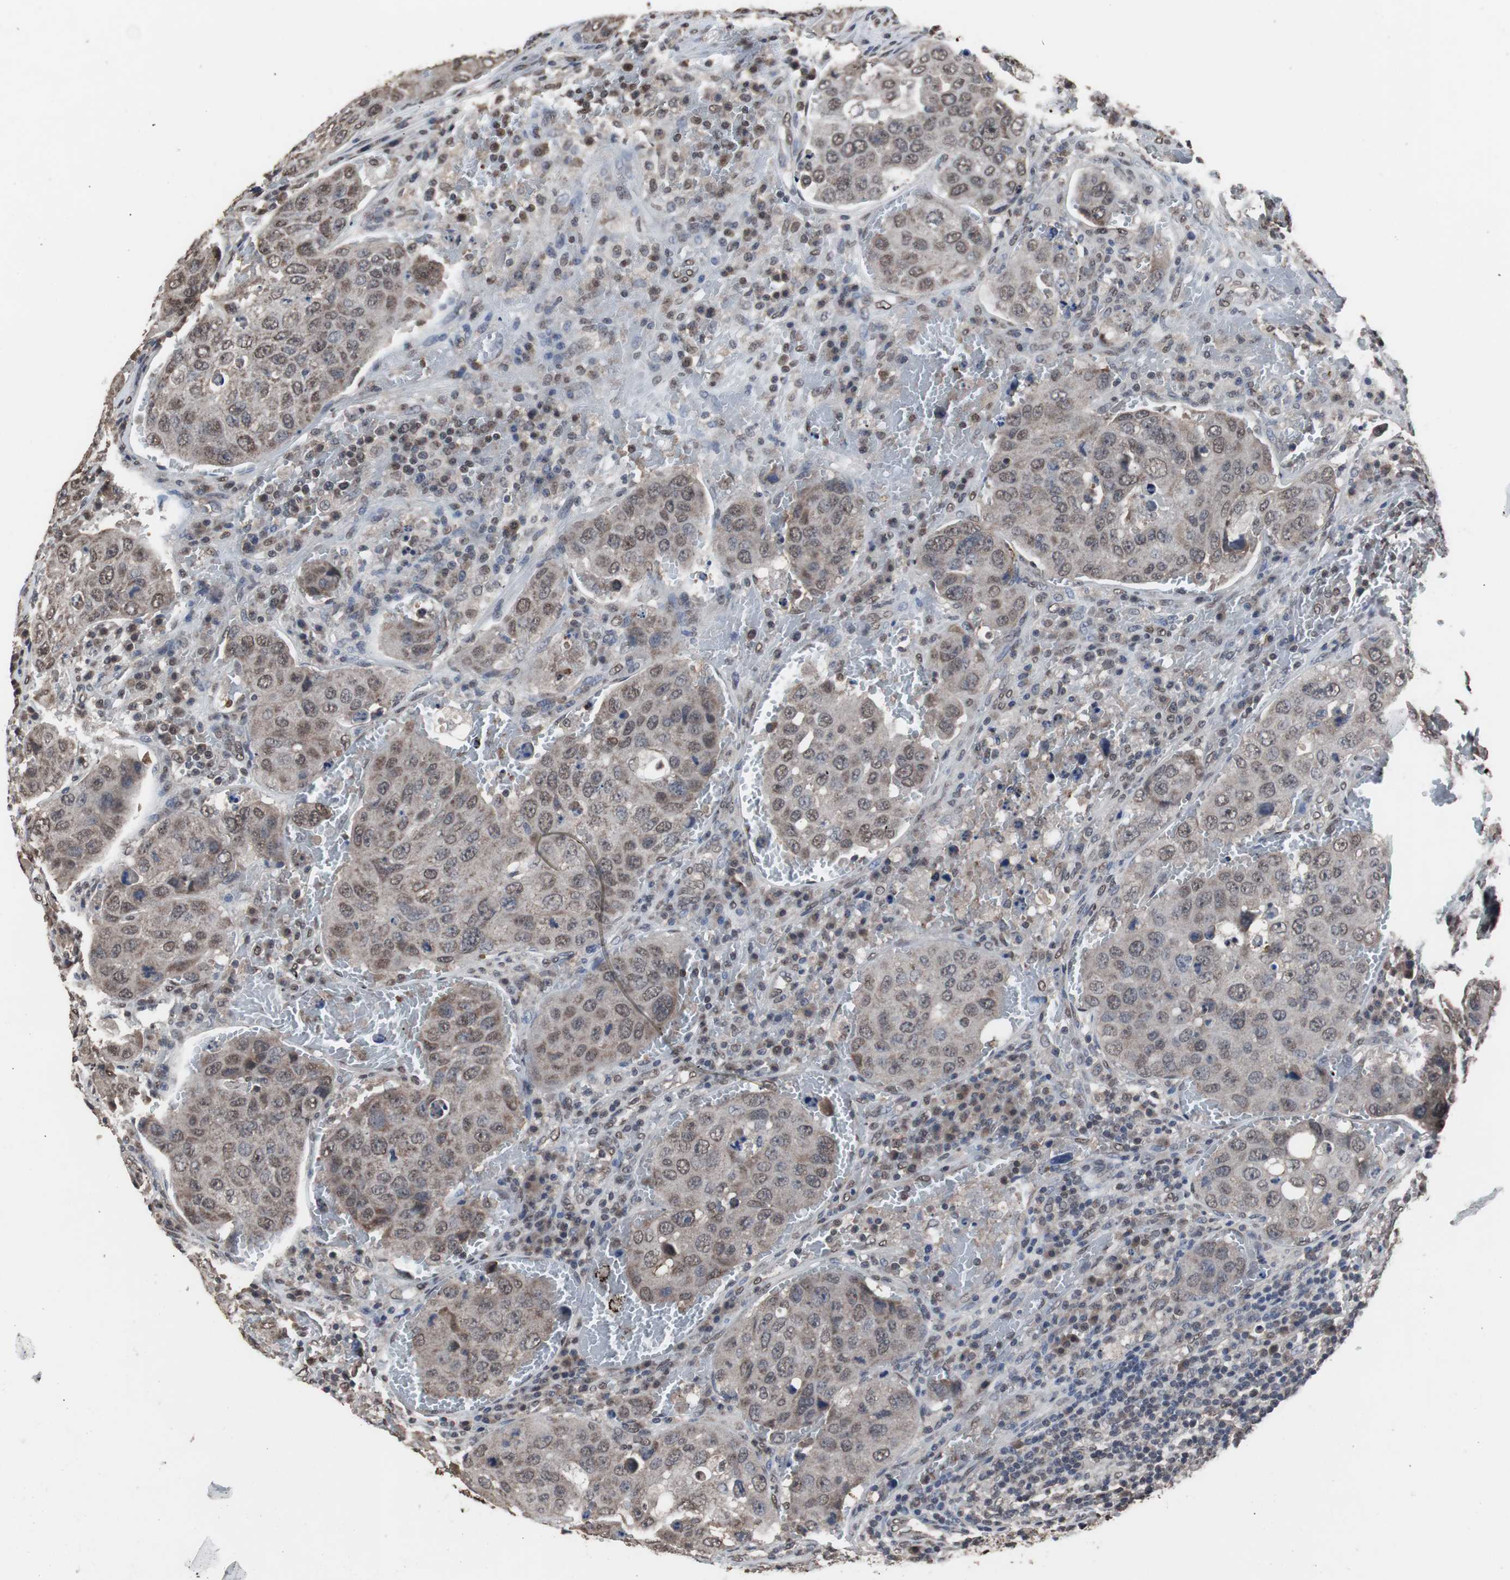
{"staining": {"intensity": "weak", "quantity": ">75%", "location": "cytoplasmic/membranous,nuclear"}, "tissue": "urothelial cancer", "cell_type": "Tumor cells", "image_type": "cancer", "snomed": [{"axis": "morphology", "description": "Urothelial carcinoma, High grade"}, {"axis": "topography", "description": "Lymph node"}, {"axis": "topography", "description": "Urinary bladder"}], "caption": "Human urothelial cancer stained with a protein marker demonstrates weak staining in tumor cells.", "gene": "MED27", "patient": {"sex": "male", "age": 51}}